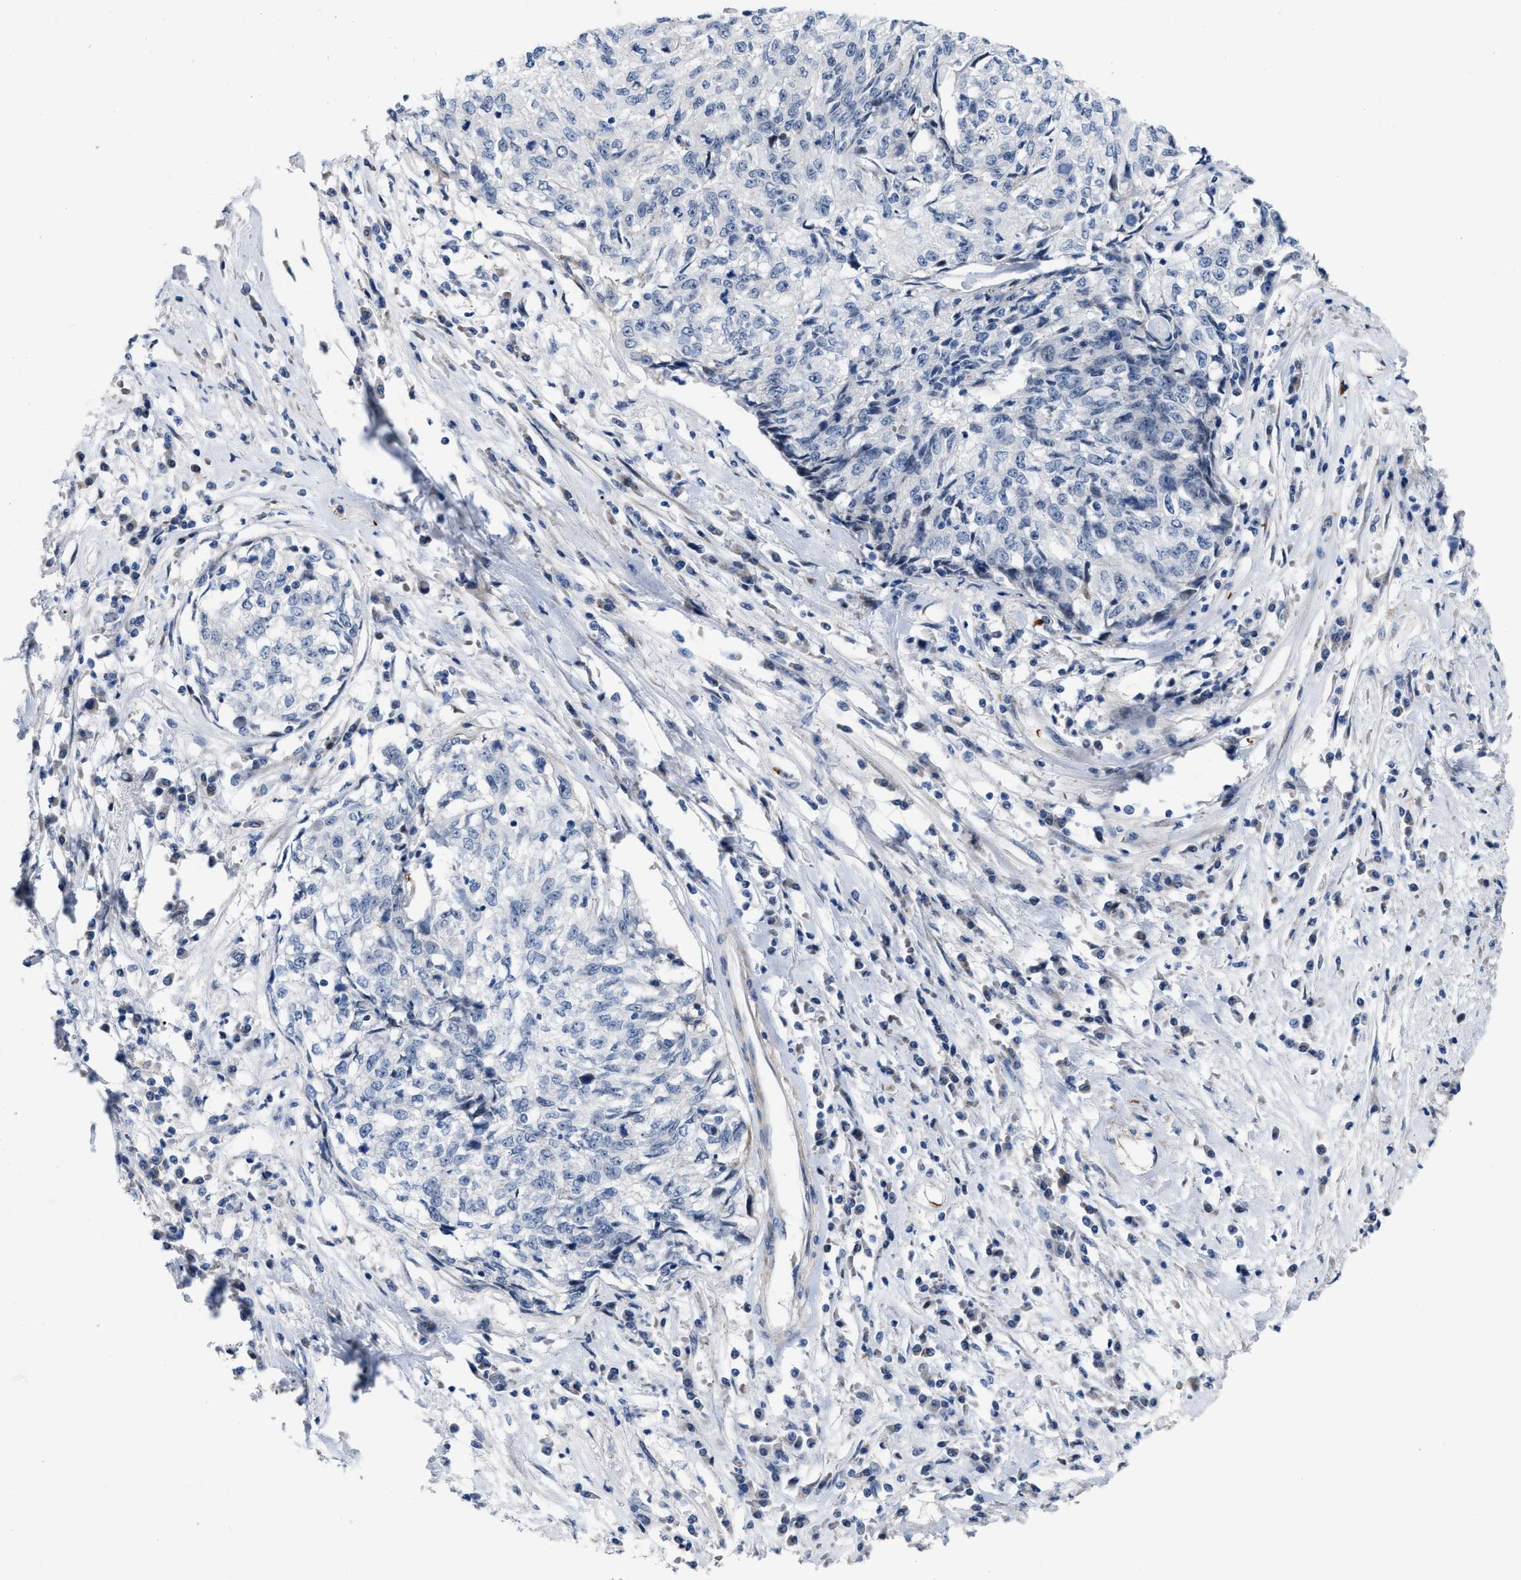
{"staining": {"intensity": "negative", "quantity": "none", "location": "none"}, "tissue": "cervical cancer", "cell_type": "Tumor cells", "image_type": "cancer", "snomed": [{"axis": "morphology", "description": "Squamous cell carcinoma, NOS"}, {"axis": "topography", "description": "Cervix"}], "caption": "This is an immunohistochemistry histopathology image of human squamous cell carcinoma (cervical). There is no positivity in tumor cells.", "gene": "POLR1F", "patient": {"sex": "female", "age": 57}}